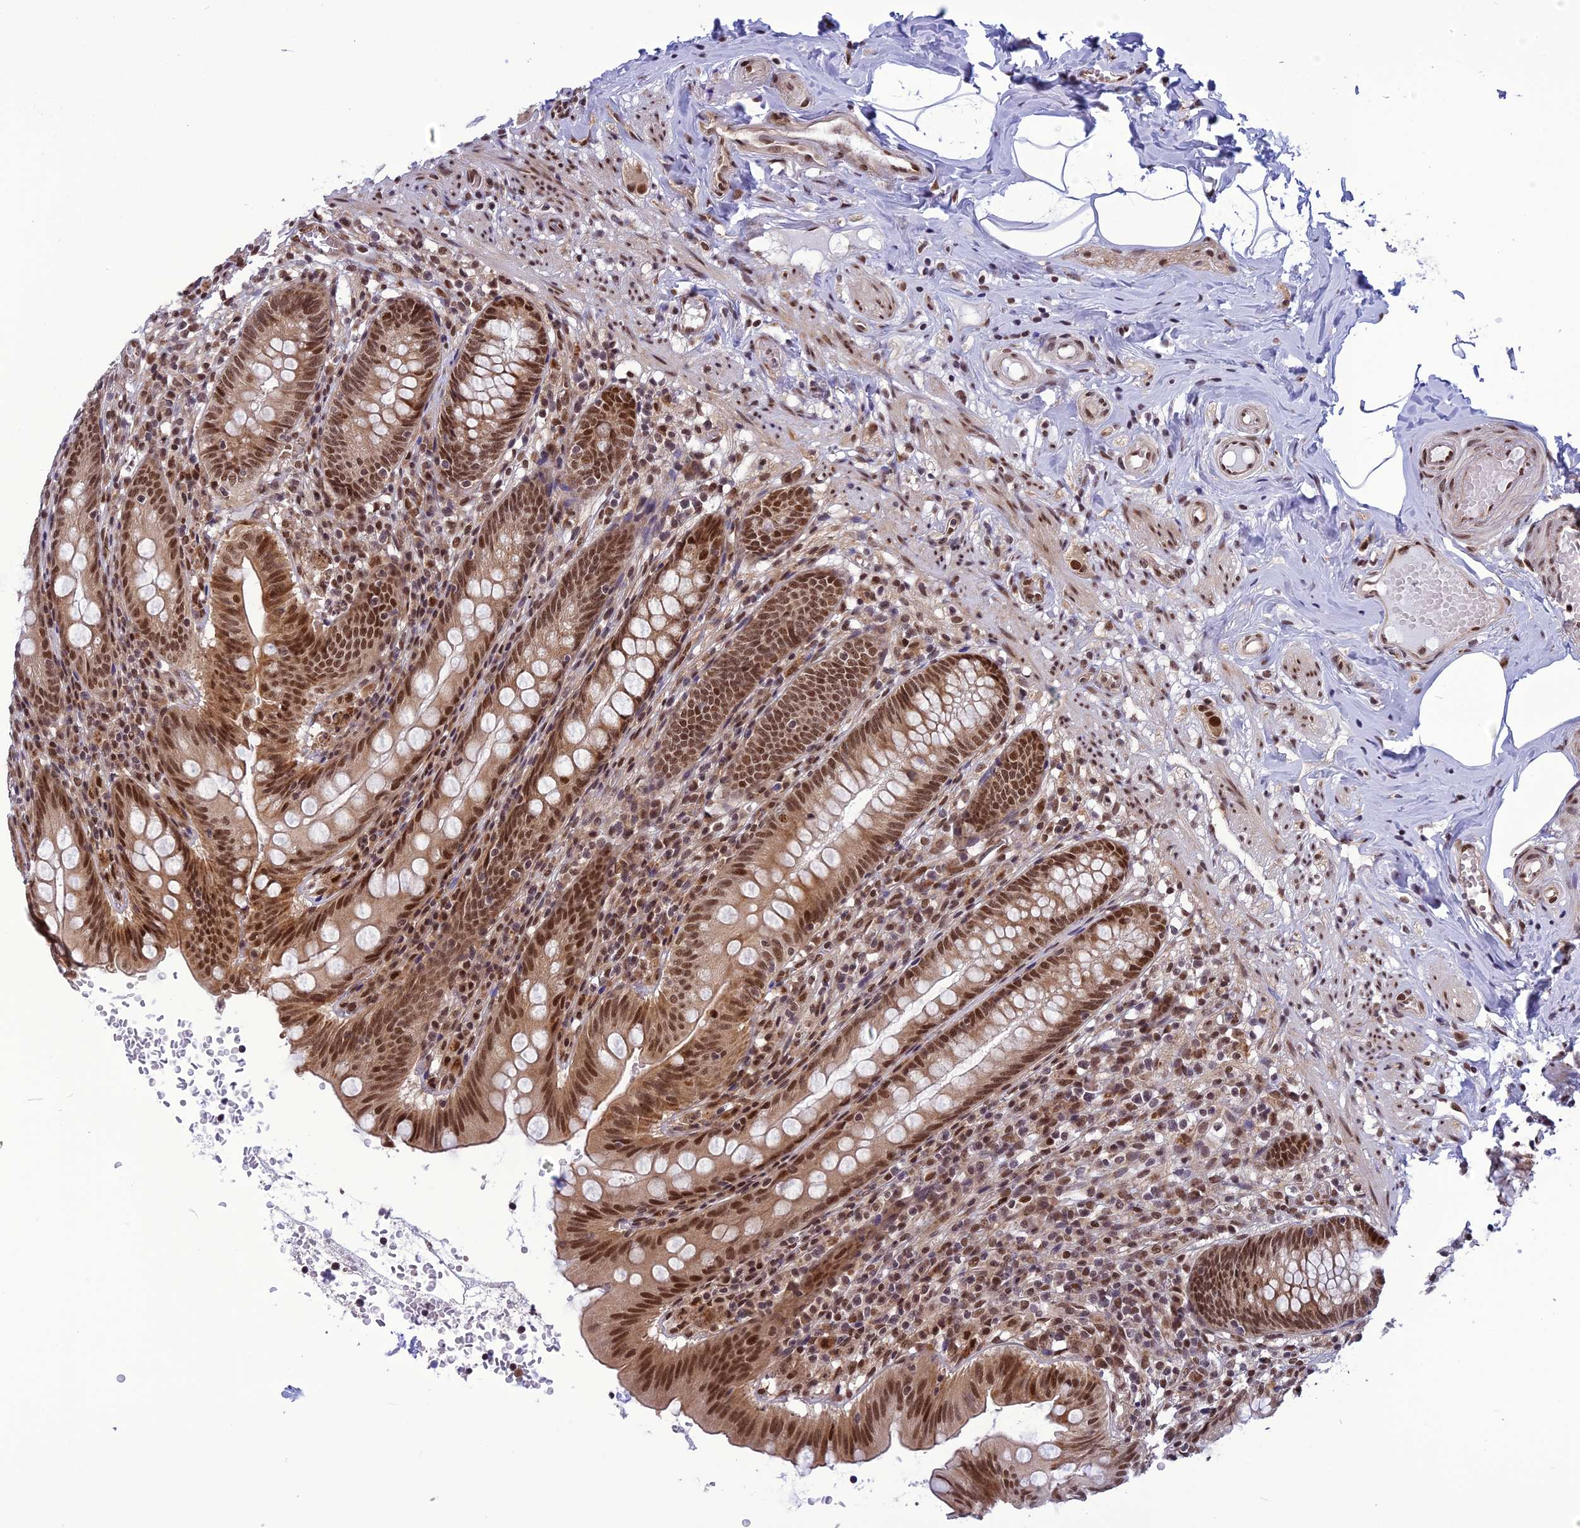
{"staining": {"intensity": "strong", "quantity": ">75%", "location": "cytoplasmic/membranous,nuclear"}, "tissue": "appendix", "cell_type": "Glandular cells", "image_type": "normal", "snomed": [{"axis": "morphology", "description": "Normal tissue, NOS"}, {"axis": "topography", "description": "Appendix"}], "caption": "IHC (DAB) staining of unremarkable appendix reveals strong cytoplasmic/membranous,nuclear protein positivity in approximately >75% of glandular cells. Using DAB (3,3'-diaminobenzidine) (brown) and hematoxylin (blue) stains, captured at high magnification using brightfield microscopy.", "gene": "RTRAF", "patient": {"sex": "male", "age": 55}}